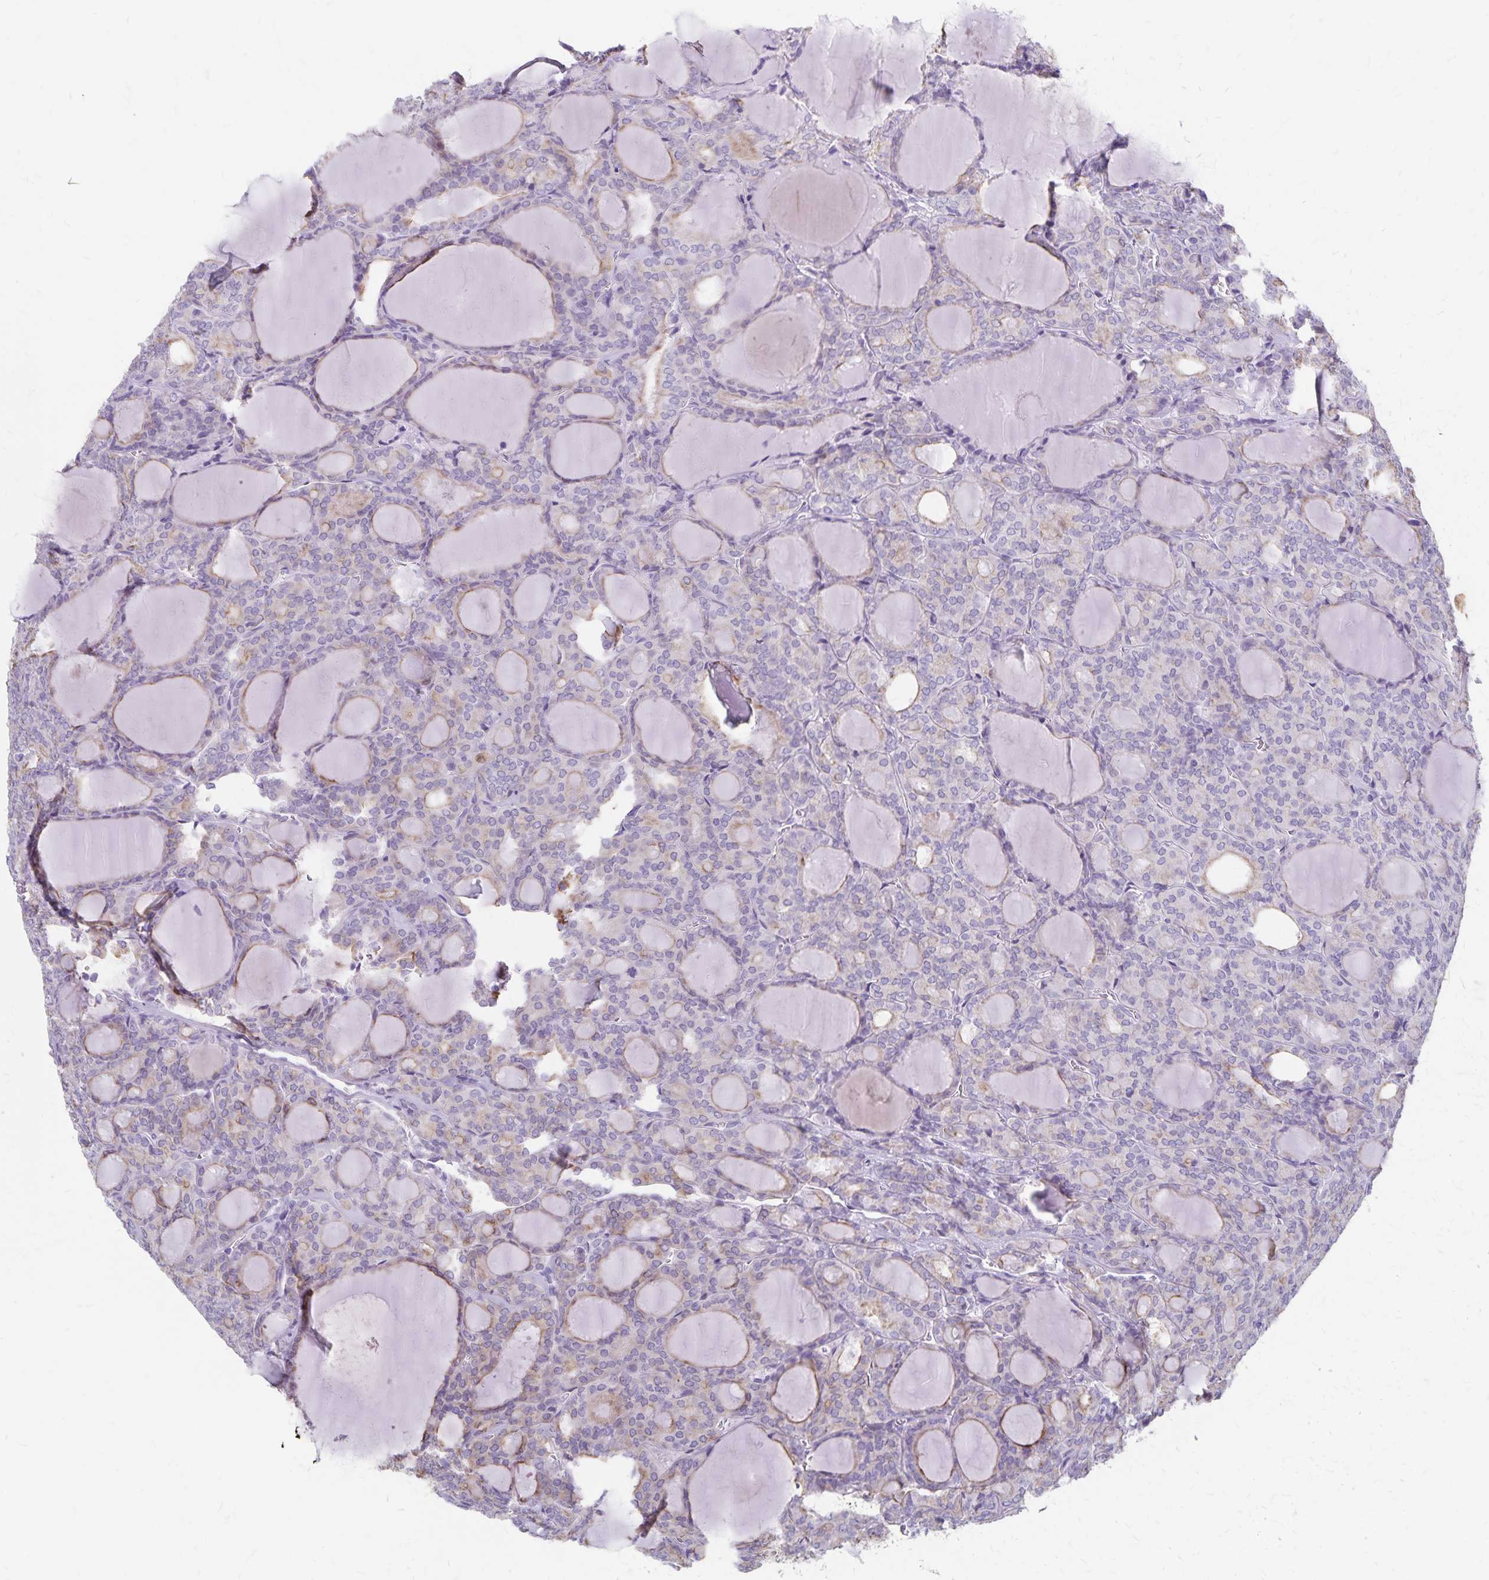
{"staining": {"intensity": "moderate", "quantity": "<25%", "location": "cytoplasmic/membranous"}, "tissue": "thyroid cancer", "cell_type": "Tumor cells", "image_type": "cancer", "snomed": [{"axis": "morphology", "description": "Follicular adenoma carcinoma, NOS"}, {"axis": "topography", "description": "Thyroid gland"}], "caption": "High-power microscopy captured an immunohistochemistry (IHC) photomicrograph of thyroid cancer (follicular adenoma carcinoma), revealing moderate cytoplasmic/membranous expression in about <25% of tumor cells.", "gene": "GPBAR1", "patient": {"sex": "male", "age": 74}}